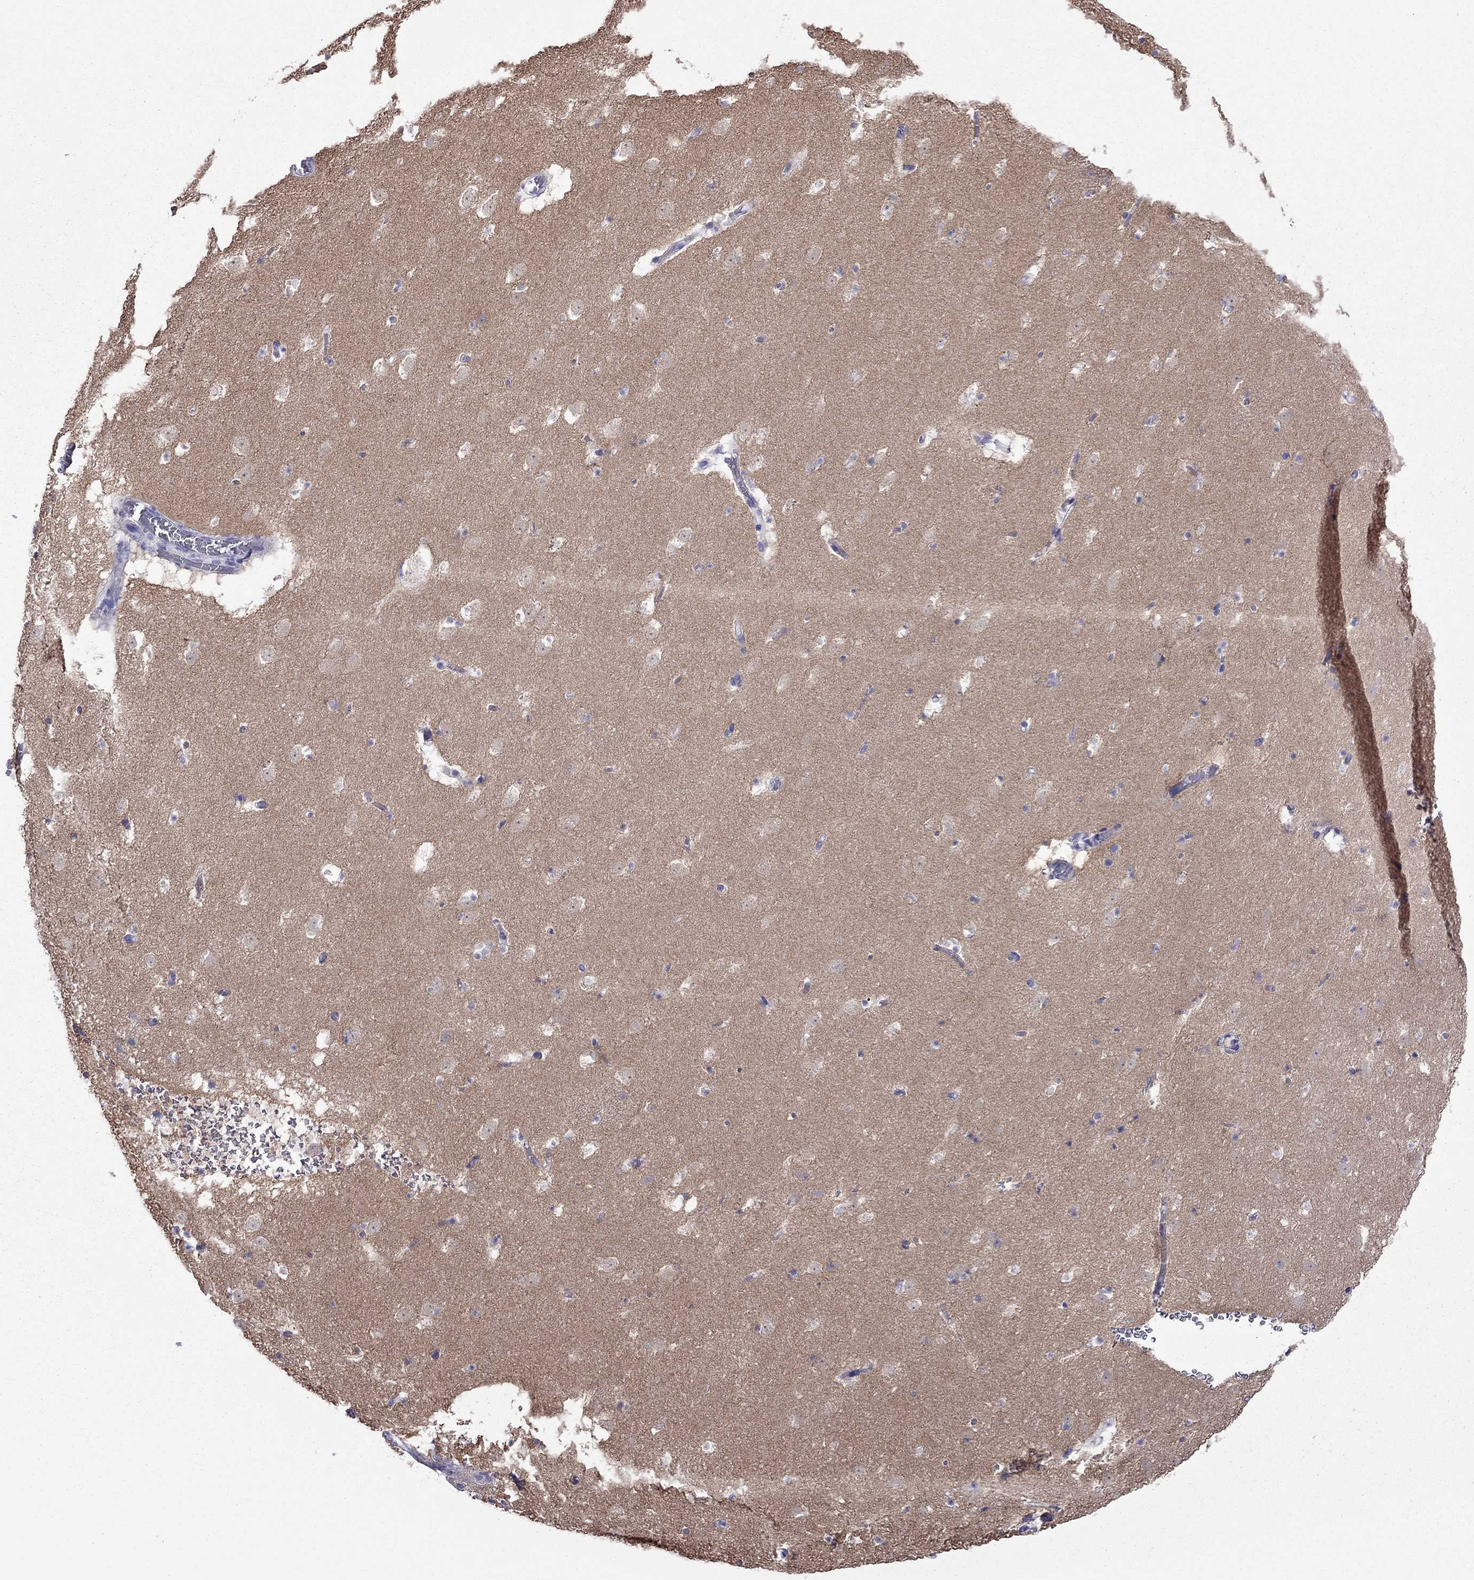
{"staining": {"intensity": "negative", "quantity": "none", "location": "none"}, "tissue": "caudate", "cell_type": "Glial cells", "image_type": "normal", "snomed": [{"axis": "morphology", "description": "Normal tissue, NOS"}, {"axis": "topography", "description": "Lateral ventricle wall"}], "caption": "An image of caudate stained for a protein displays no brown staining in glial cells.", "gene": "PCDHA6", "patient": {"sex": "female", "age": 42}}